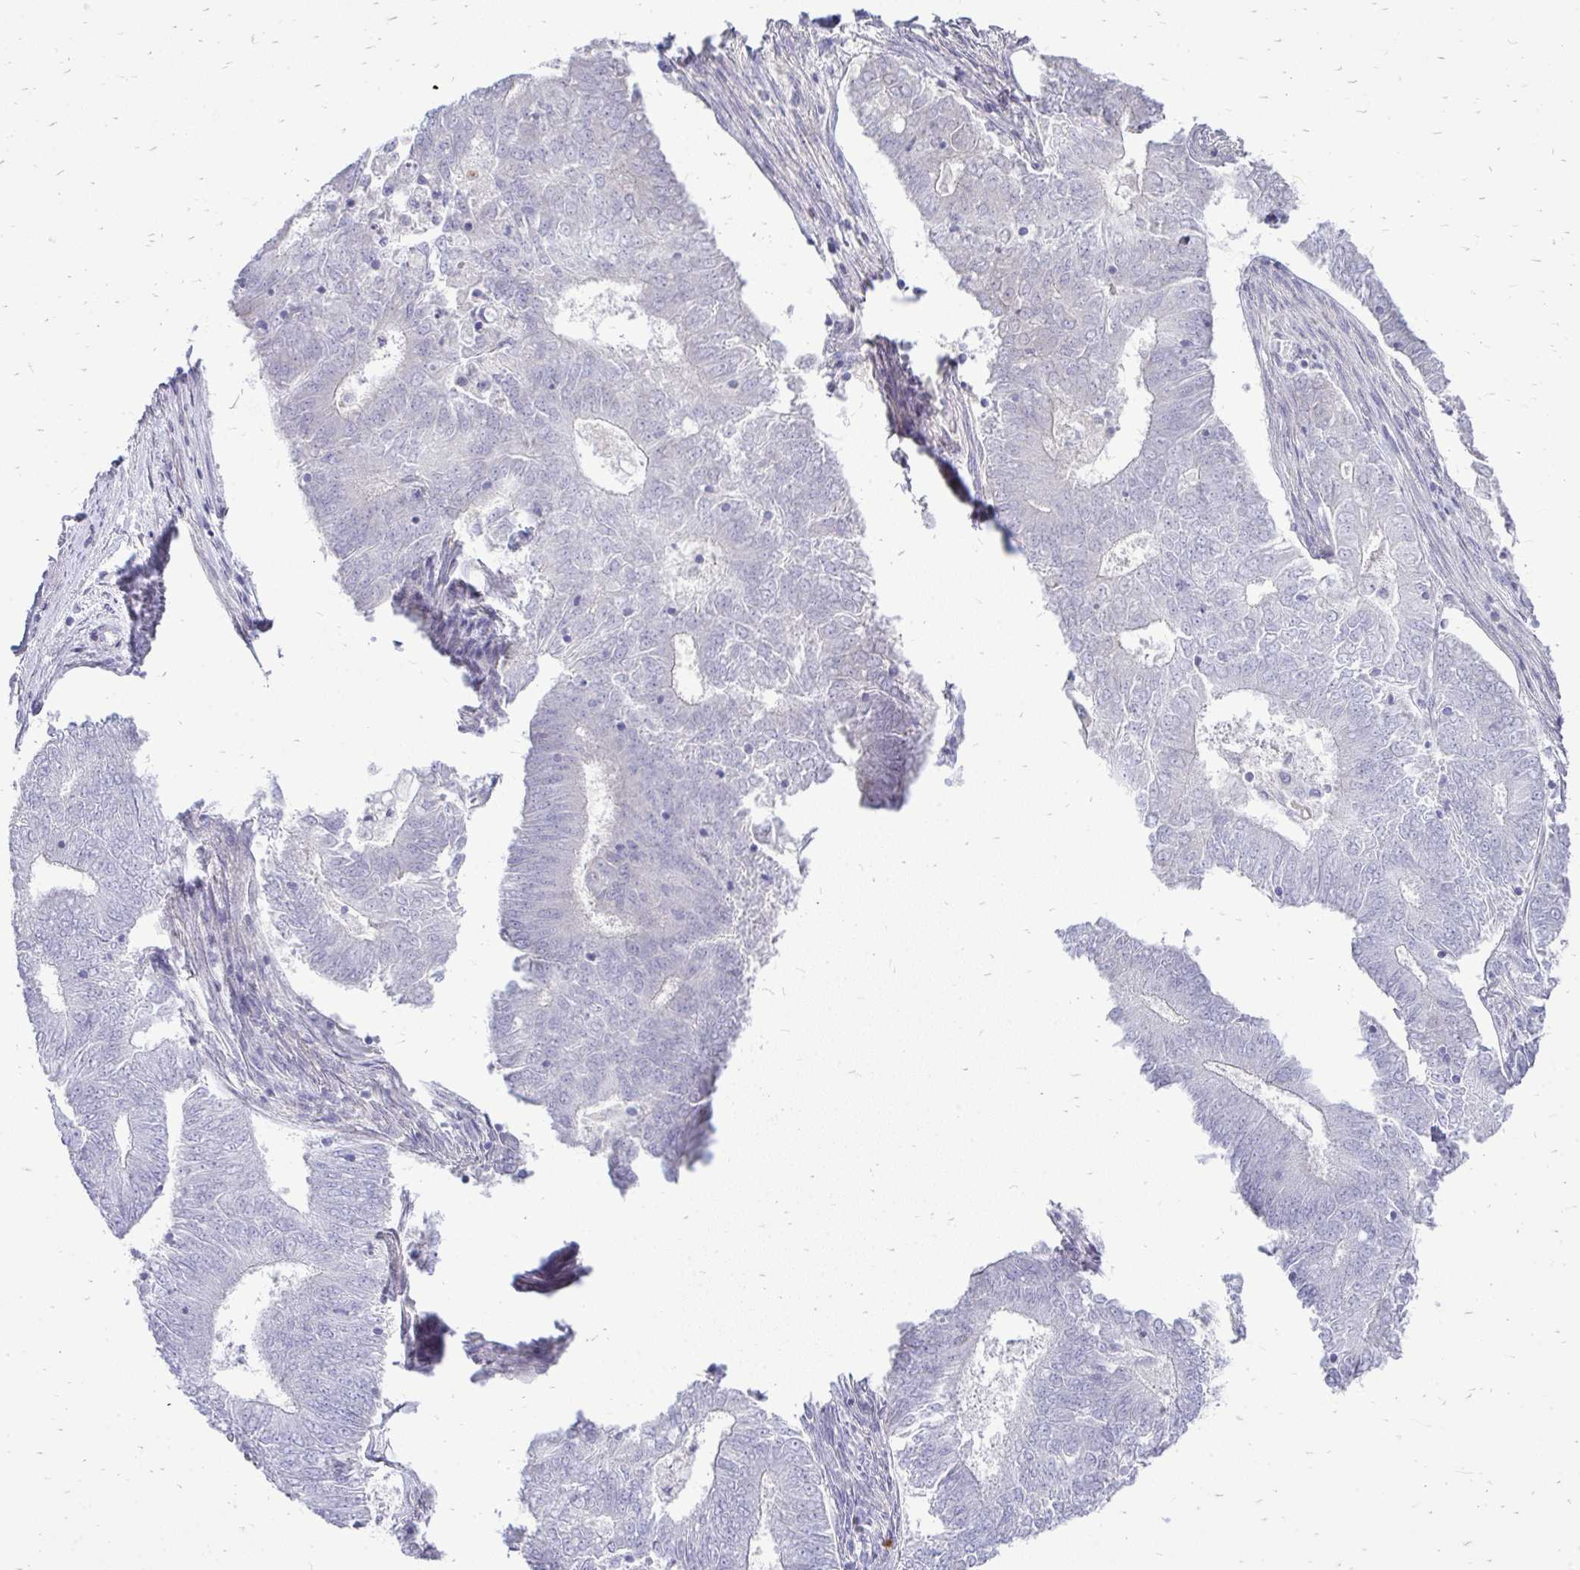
{"staining": {"intensity": "negative", "quantity": "none", "location": "none"}, "tissue": "endometrial cancer", "cell_type": "Tumor cells", "image_type": "cancer", "snomed": [{"axis": "morphology", "description": "Adenocarcinoma, NOS"}, {"axis": "topography", "description": "Endometrium"}], "caption": "Adenocarcinoma (endometrial) was stained to show a protein in brown. There is no significant staining in tumor cells.", "gene": "OR8D1", "patient": {"sex": "female", "age": 62}}